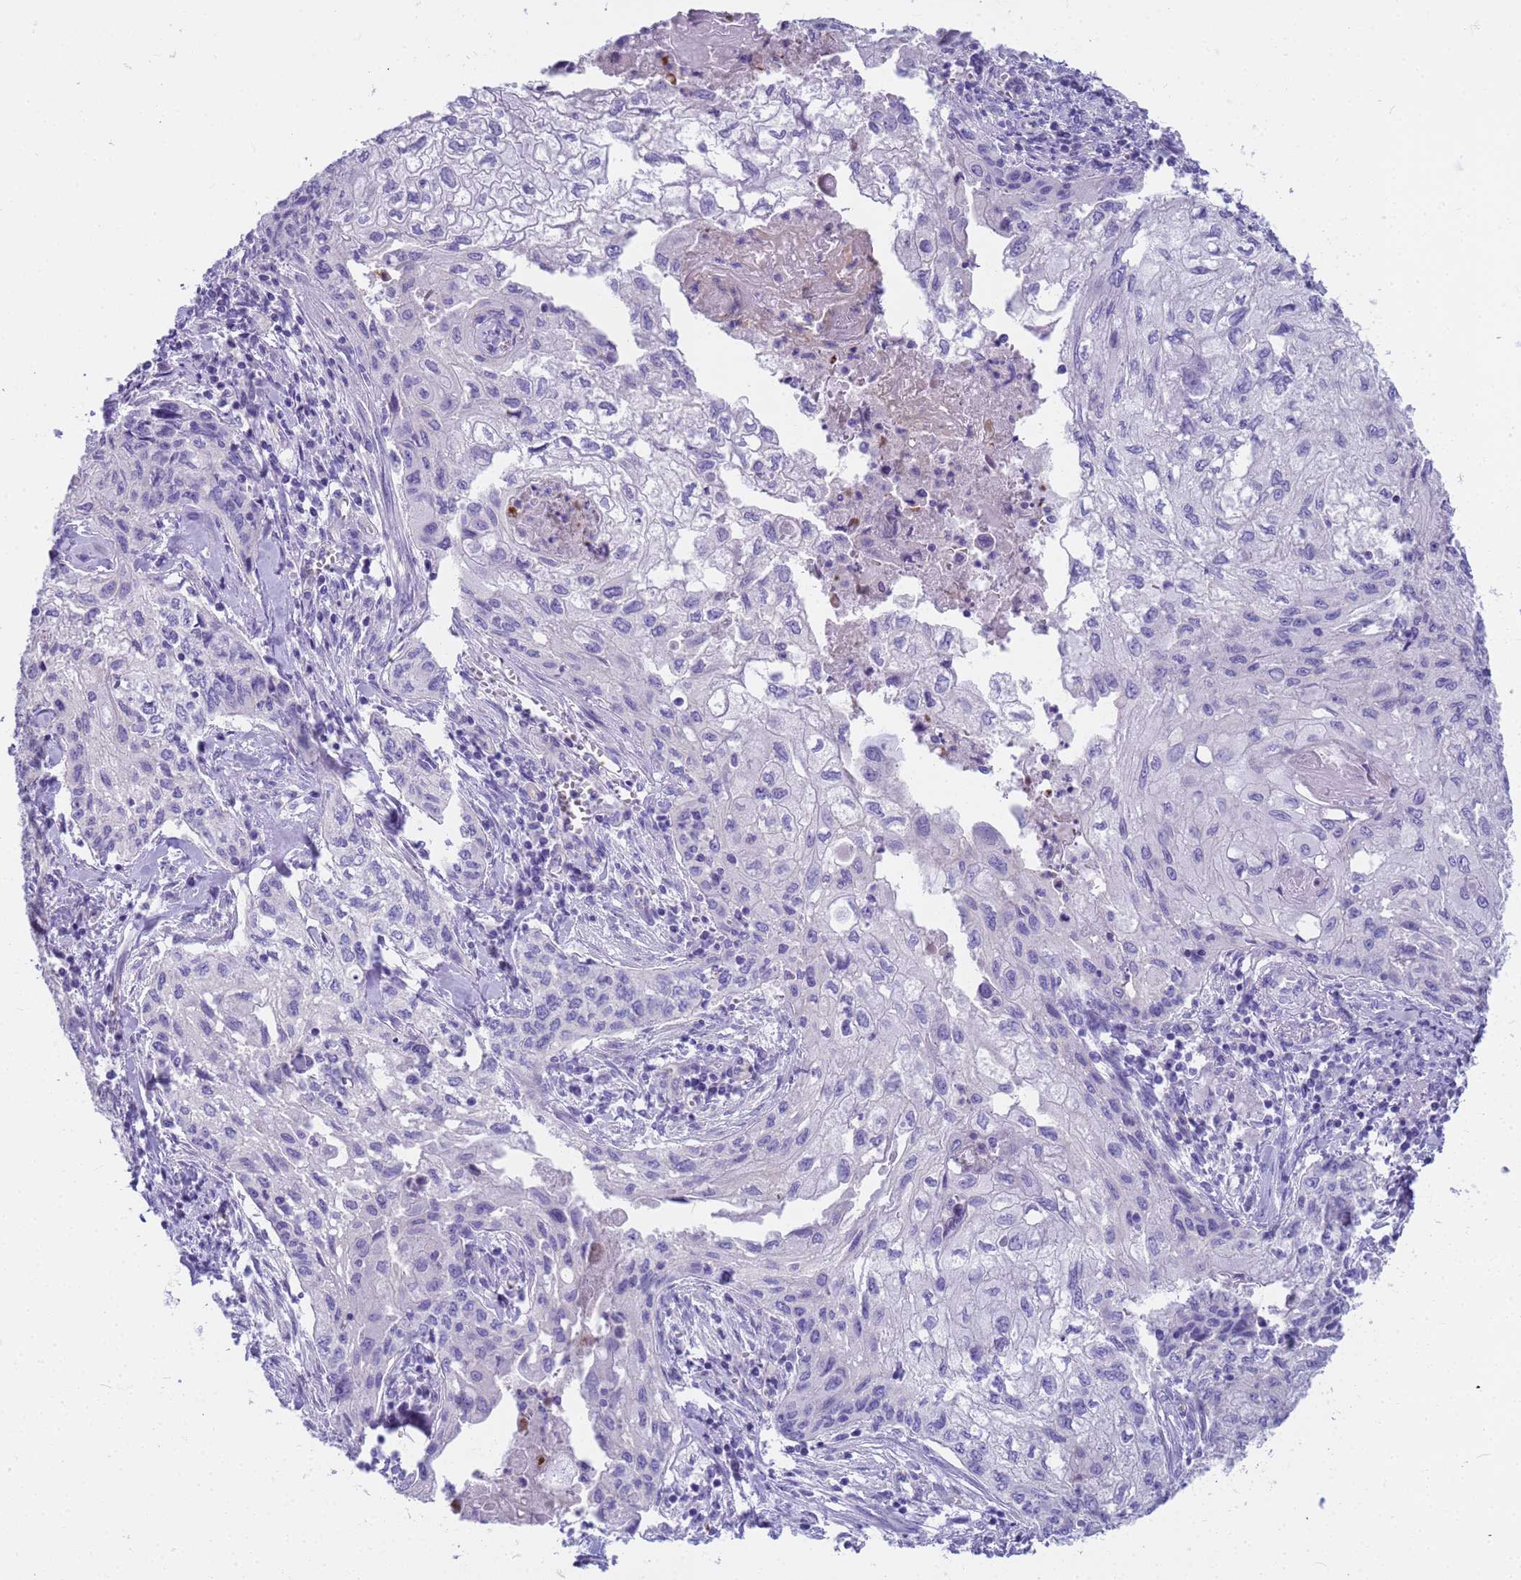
{"staining": {"intensity": "negative", "quantity": "none", "location": "none"}, "tissue": "cervical cancer", "cell_type": "Tumor cells", "image_type": "cancer", "snomed": [{"axis": "morphology", "description": "Squamous cell carcinoma, NOS"}, {"axis": "topography", "description": "Cervix"}], "caption": "Squamous cell carcinoma (cervical) was stained to show a protein in brown. There is no significant expression in tumor cells.", "gene": "RNASE2", "patient": {"sex": "female", "age": 67}}